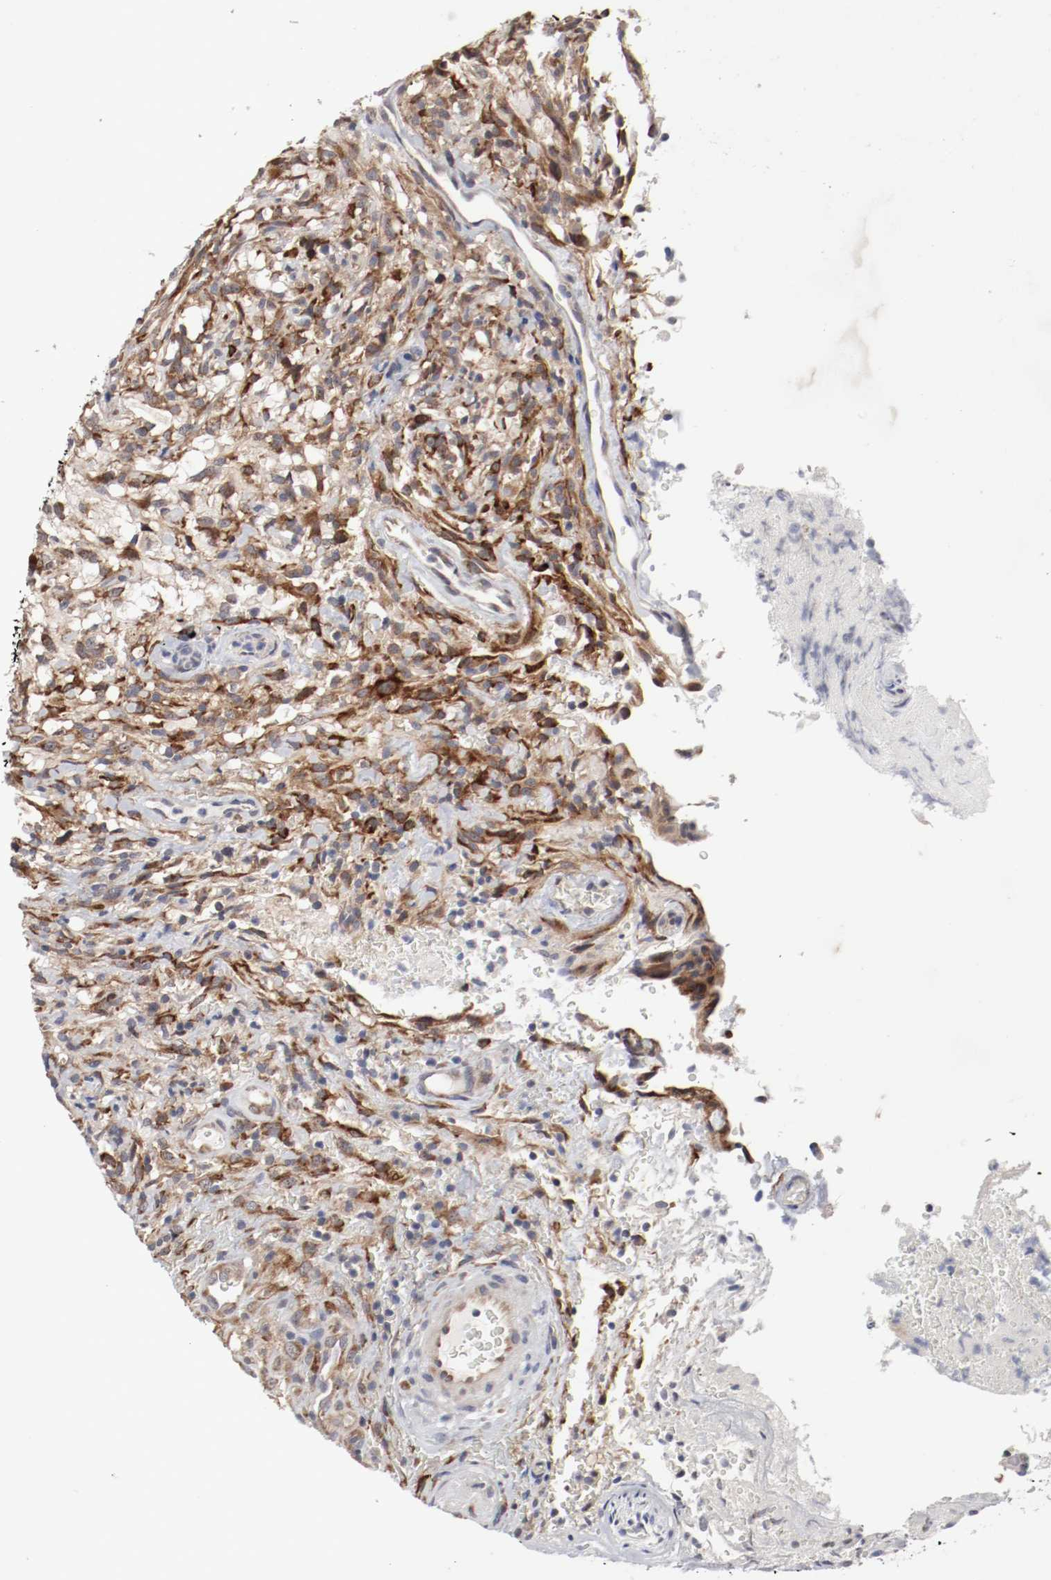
{"staining": {"intensity": "moderate", "quantity": ">75%", "location": "cytoplasmic/membranous"}, "tissue": "glioma", "cell_type": "Tumor cells", "image_type": "cancer", "snomed": [{"axis": "morphology", "description": "Normal tissue, NOS"}, {"axis": "morphology", "description": "Glioma, malignant, High grade"}, {"axis": "topography", "description": "Cerebral cortex"}], "caption": "DAB (3,3'-diaminobenzidine) immunohistochemical staining of glioma shows moderate cytoplasmic/membranous protein positivity in approximately >75% of tumor cells.", "gene": "FKBP3", "patient": {"sex": "male", "age": 75}}